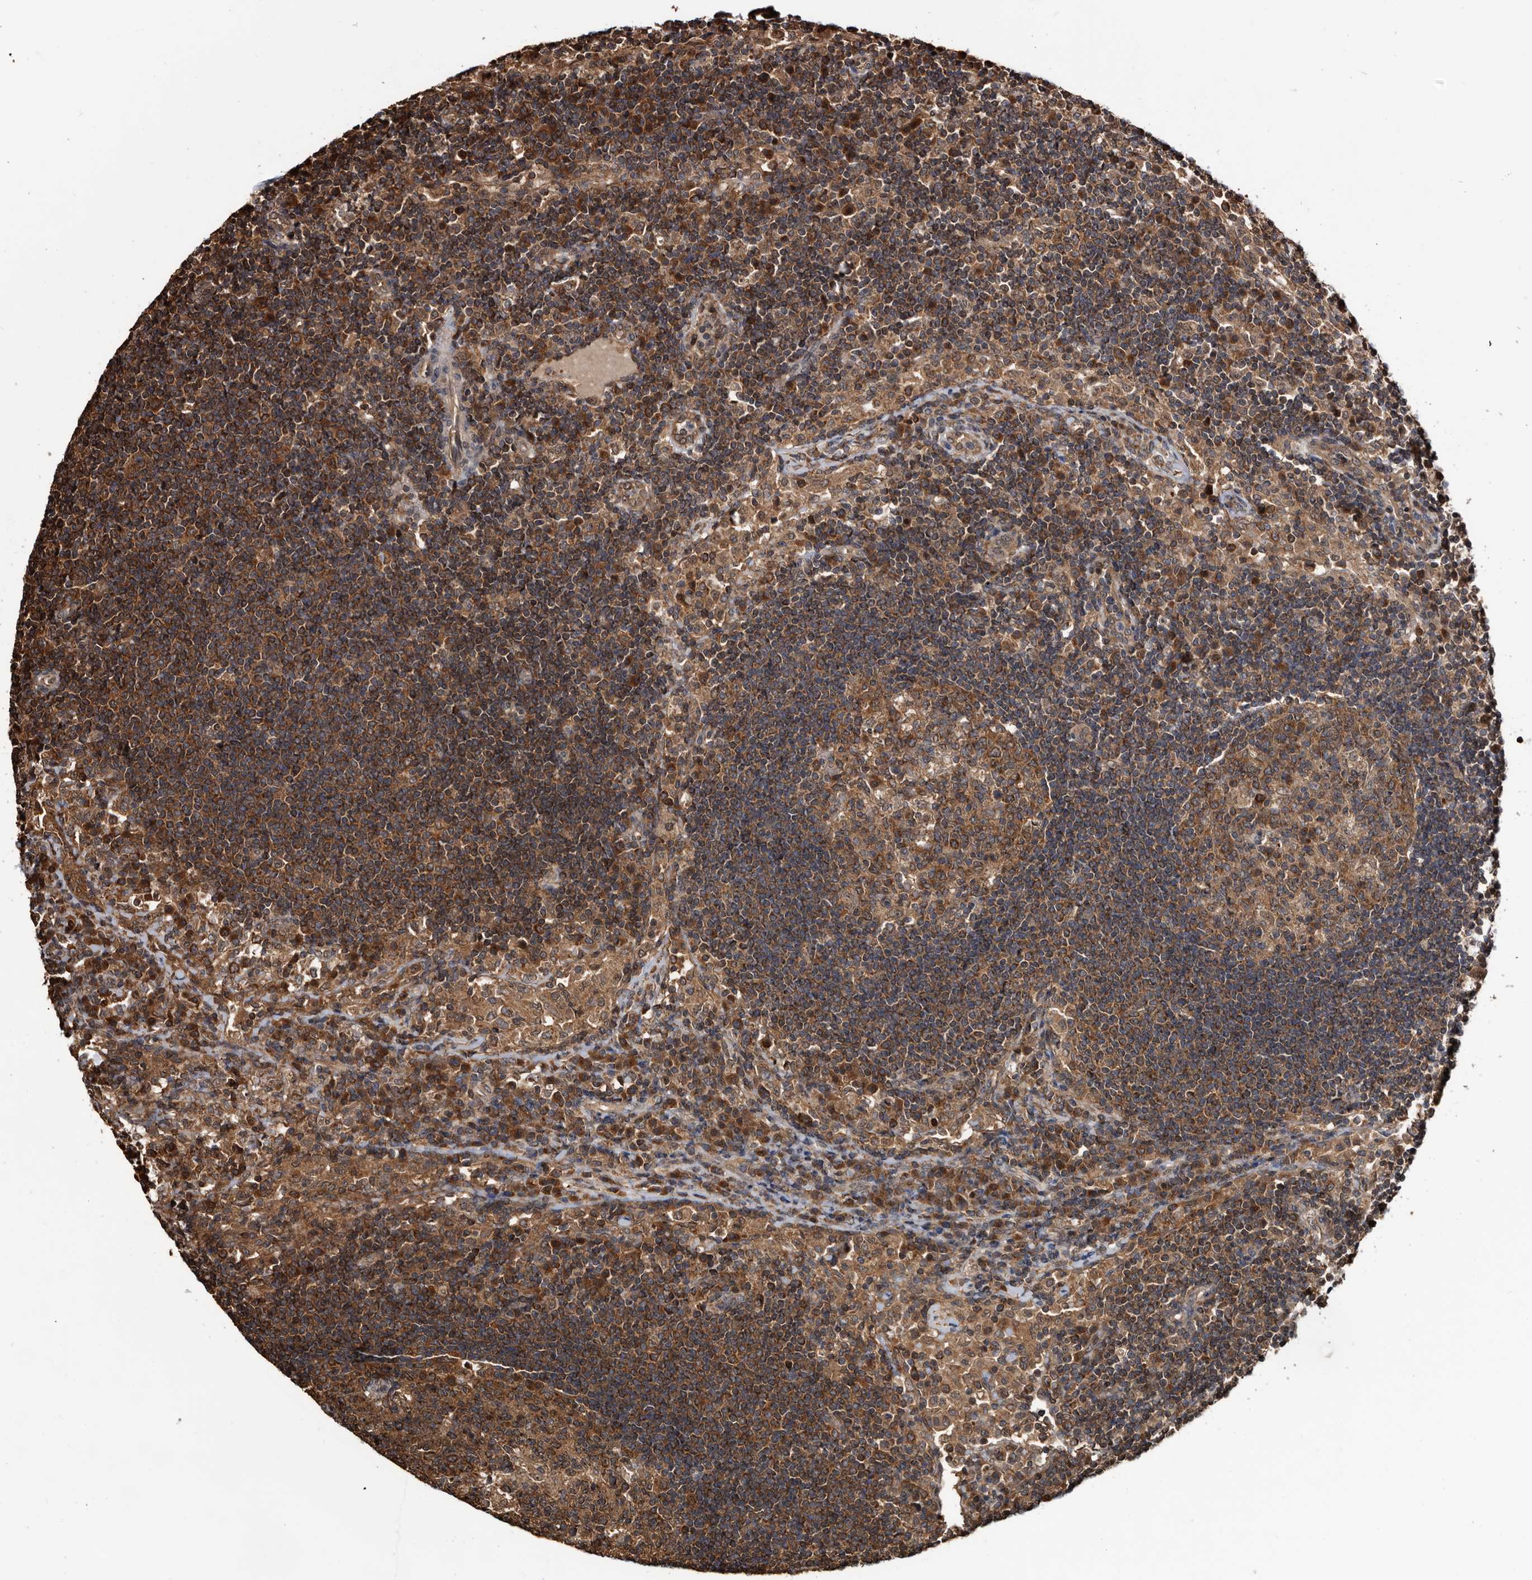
{"staining": {"intensity": "strong", "quantity": ">75%", "location": "cytoplasmic/membranous"}, "tissue": "lymph node", "cell_type": "Germinal center cells", "image_type": "normal", "snomed": [{"axis": "morphology", "description": "Normal tissue, NOS"}, {"axis": "topography", "description": "Lymph node"}], "caption": "A high amount of strong cytoplasmic/membranous staining is identified in about >75% of germinal center cells in unremarkable lymph node. (Stains: DAB (3,3'-diaminobenzidine) in brown, nuclei in blue, Microscopy: brightfield microscopy at high magnification).", "gene": "TTI2", "patient": {"sex": "female", "age": 53}}